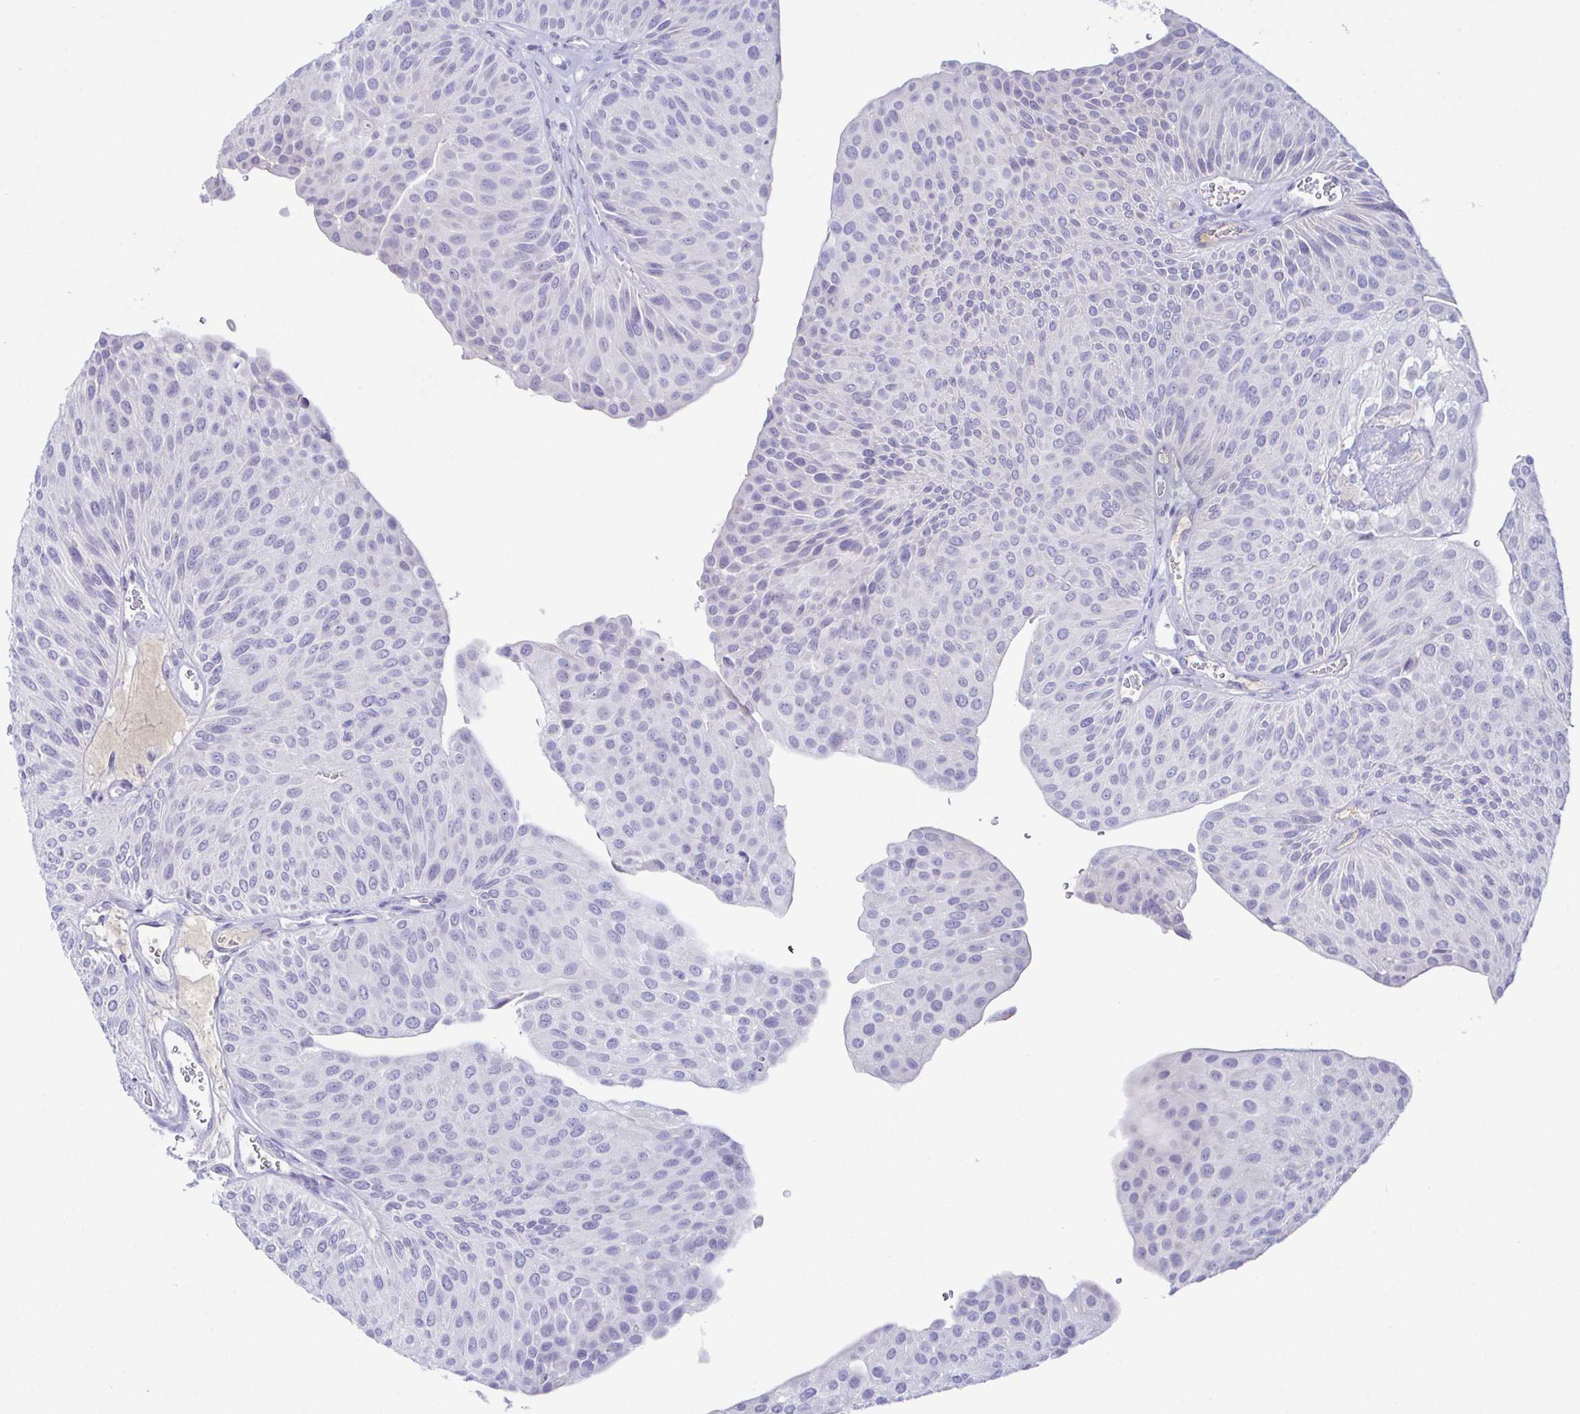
{"staining": {"intensity": "negative", "quantity": "none", "location": "none"}, "tissue": "urothelial cancer", "cell_type": "Tumor cells", "image_type": "cancer", "snomed": [{"axis": "morphology", "description": "Urothelial carcinoma, NOS"}, {"axis": "topography", "description": "Urinary bladder"}], "caption": "Immunohistochemical staining of urothelial cancer displays no significant staining in tumor cells.", "gene": "SAA4", "patient": {"sex": "male", "age": 67}}